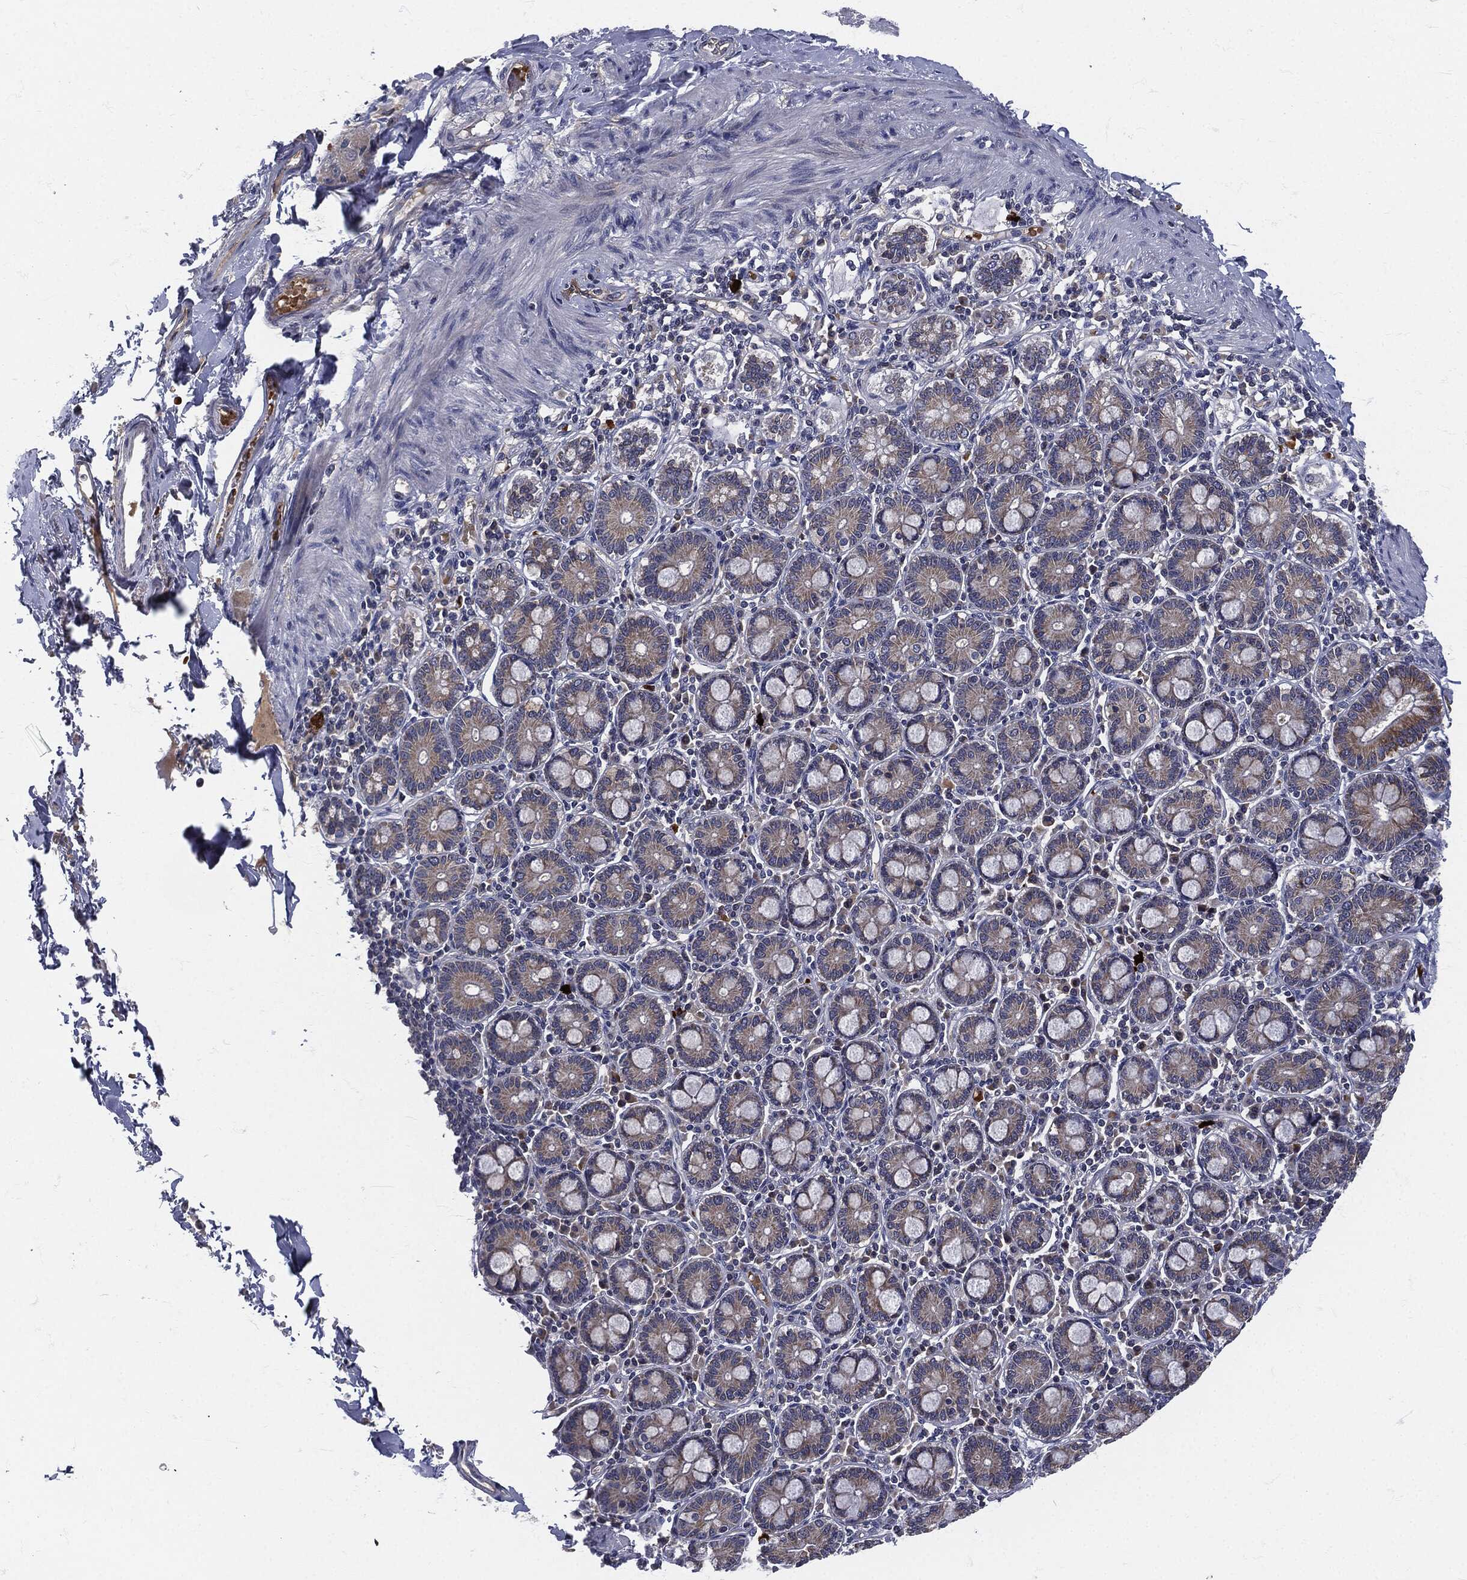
{"staining": {"intensity": "negative", "quantity": "none", "location": "none"}, "tissue": "adipose tissue", "cell_type": "Adipocytes", "image_type": "normal", "snomed": [{"axis": "morphology", "description": "Normal tissue, NOS"}, {"axis": "topography", "description": "Smooth muscle"}, {"axis": "topography", "description": "Duodenum"}, {"axis": "topography", "description": "Peripheral nerve tissue"}], "caption": "Protein analysis of normal adipose tissue reveals no significant expression in adipocytes. (Brightfield microscopy of DAB immunohistochemistry at high magnification).", "gene": "SIGLEC9", "patient": {"sex": "female", "age": 61}}